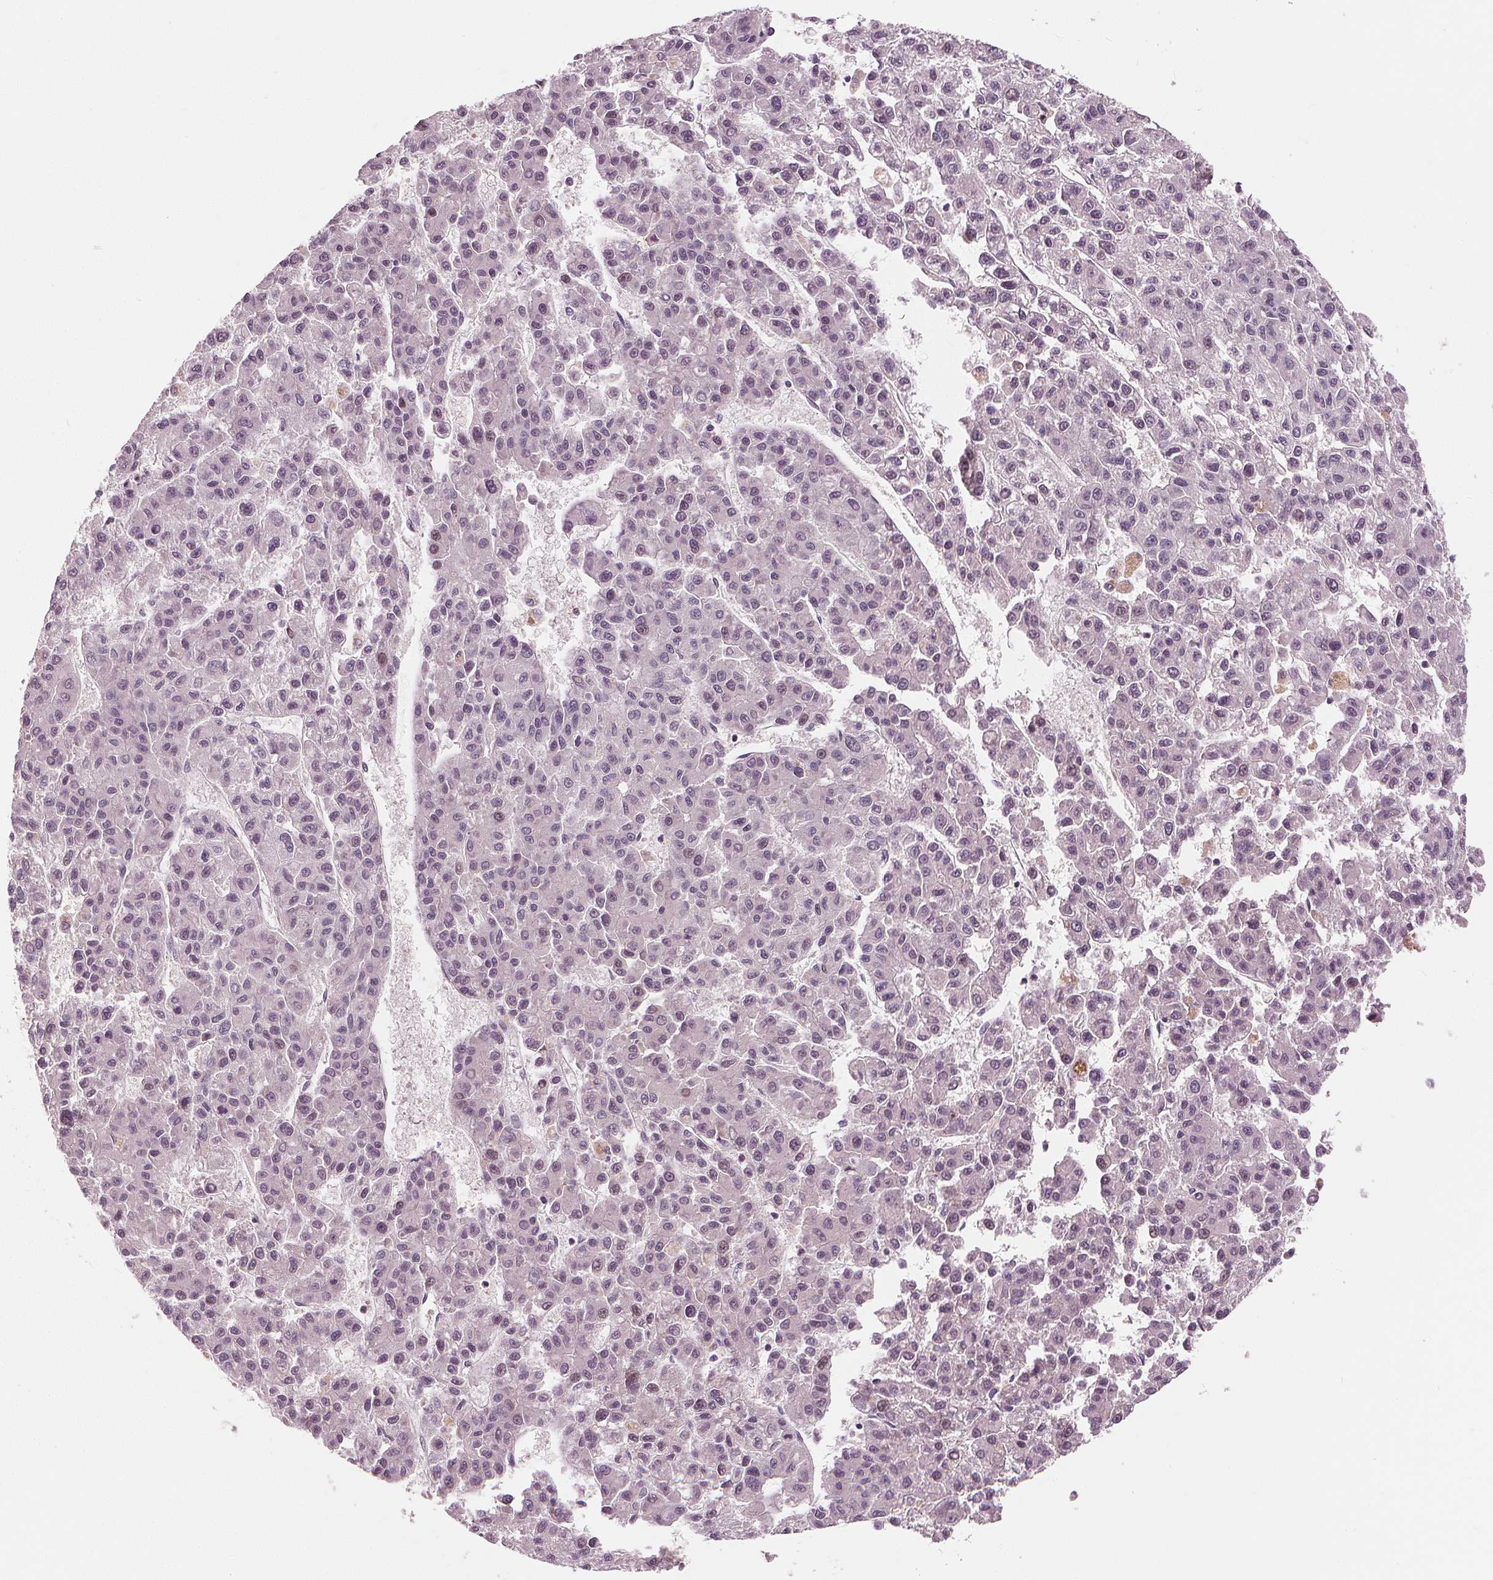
{"staining": {"intensity": "weak", "quantity": "<25%", "location": "nuclear"}, "tissue": "liver cancer", "cell_type": "Tumor cells", "image_type": "cancer", "snomed": [{"axis": "morphology", "description": "Carcinoma, Hepatocellular, NOS"}, {"axis": "topography", "description": "Liver"}], "caption": "IHC of human hepatocellular carcinoma (liver) demonstrates no expression in tumor cells.", "gene": "SLC34A1", "patient": {"sex": "male", "age": 70}}